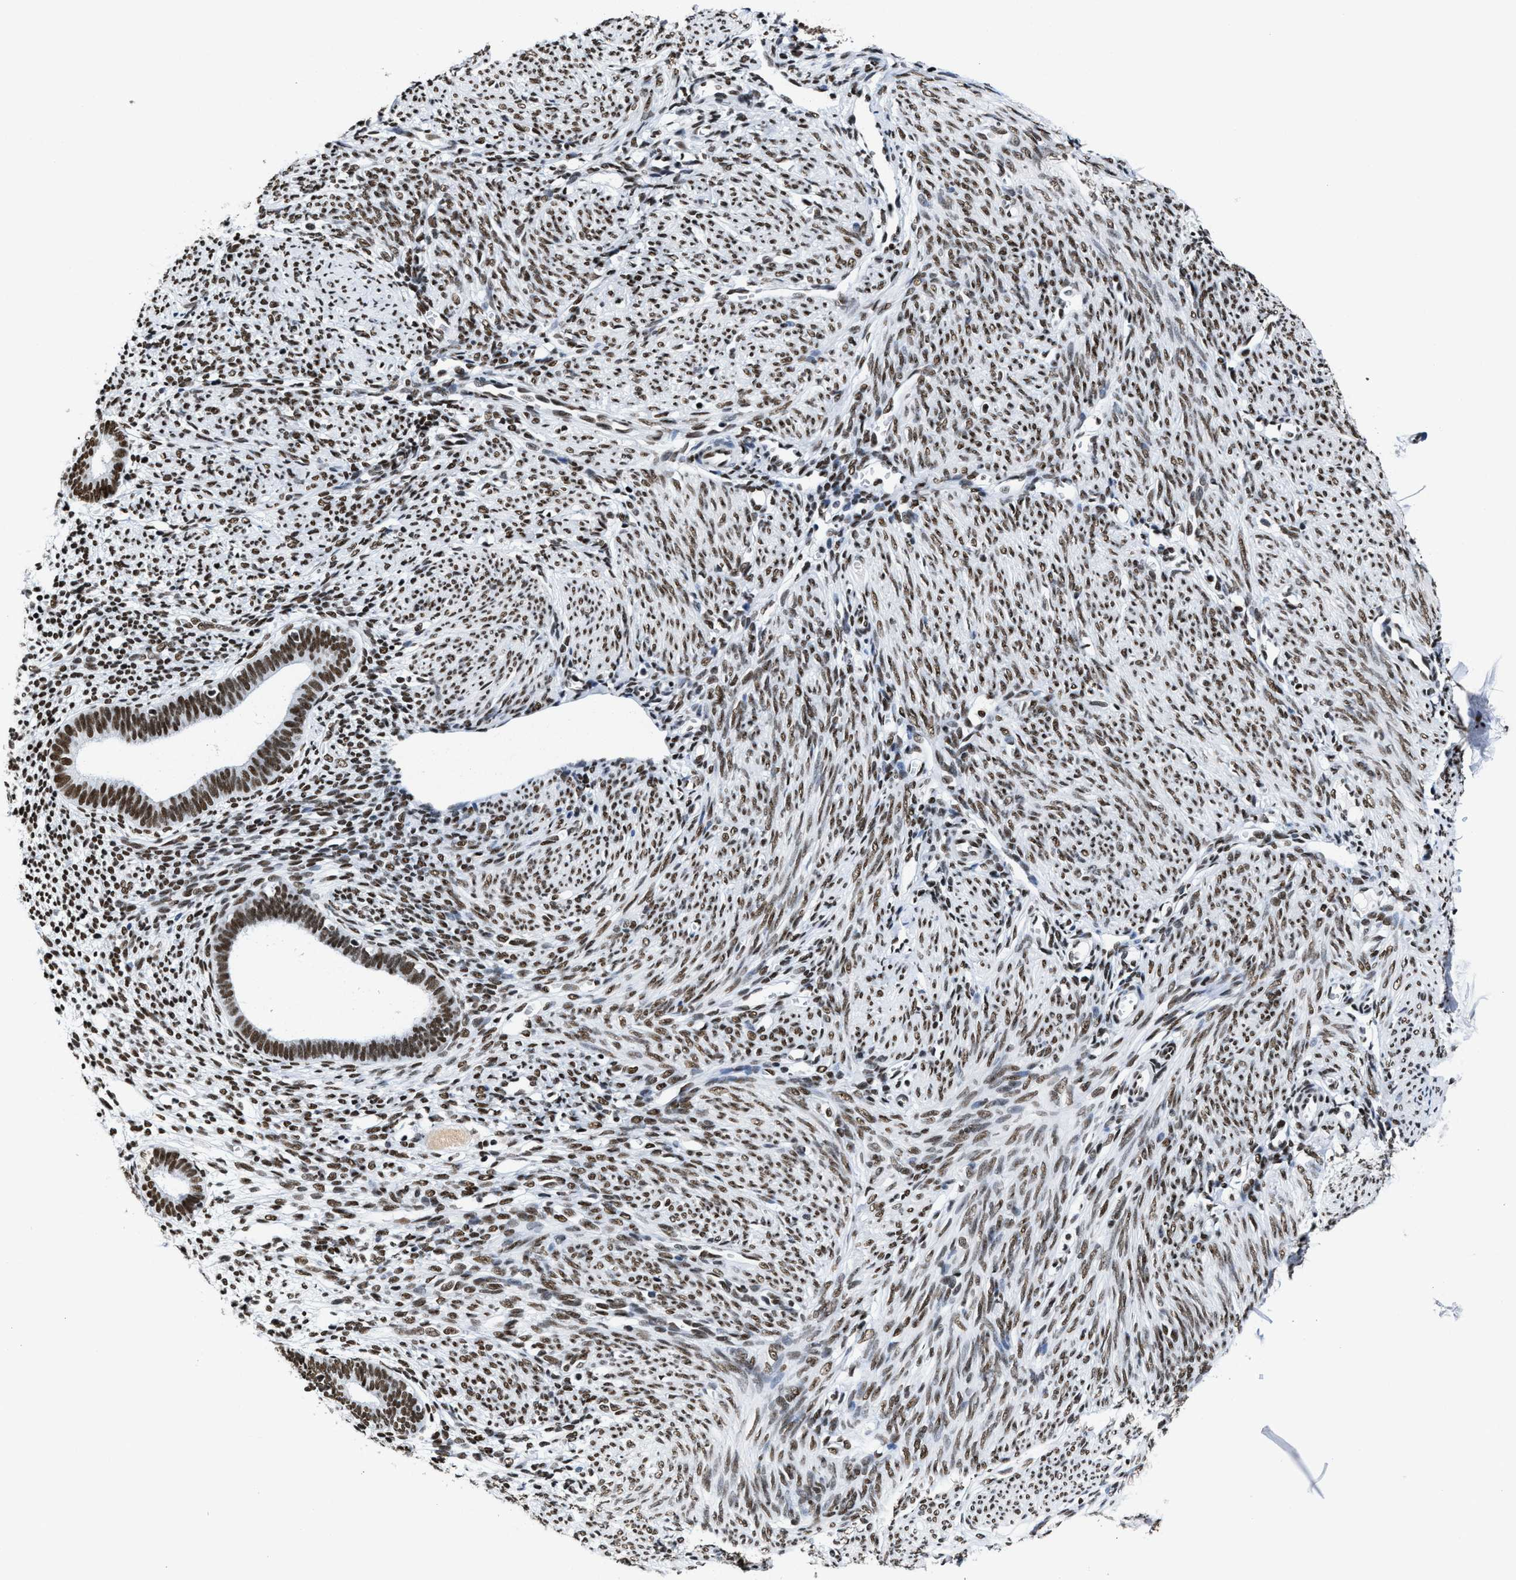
{"staining": {"intensity": "moderate", "quantity": "25%-75%", "location": "nuclear"}, "tissue": "endometrium", "cell_type": "Cells in endometrial stroma", "image_type": "normal", "snomed": [{"axis": "morphology", "description": "Normal tissue, NOS"}, {"axis": "morphology", "description": "Adenocarcinoma, NOS"}, {"axis": "topography", "description": "Endometrium"}], "caption": "About 25%-75% of cells in endometrial stroma in unremarkable endometrium reveal moderate nuclear protein staining as visualized by brown immunohistochemical staining.", "gene": "SMARCC2", "patient": {"sex": "female", "age": 57}}